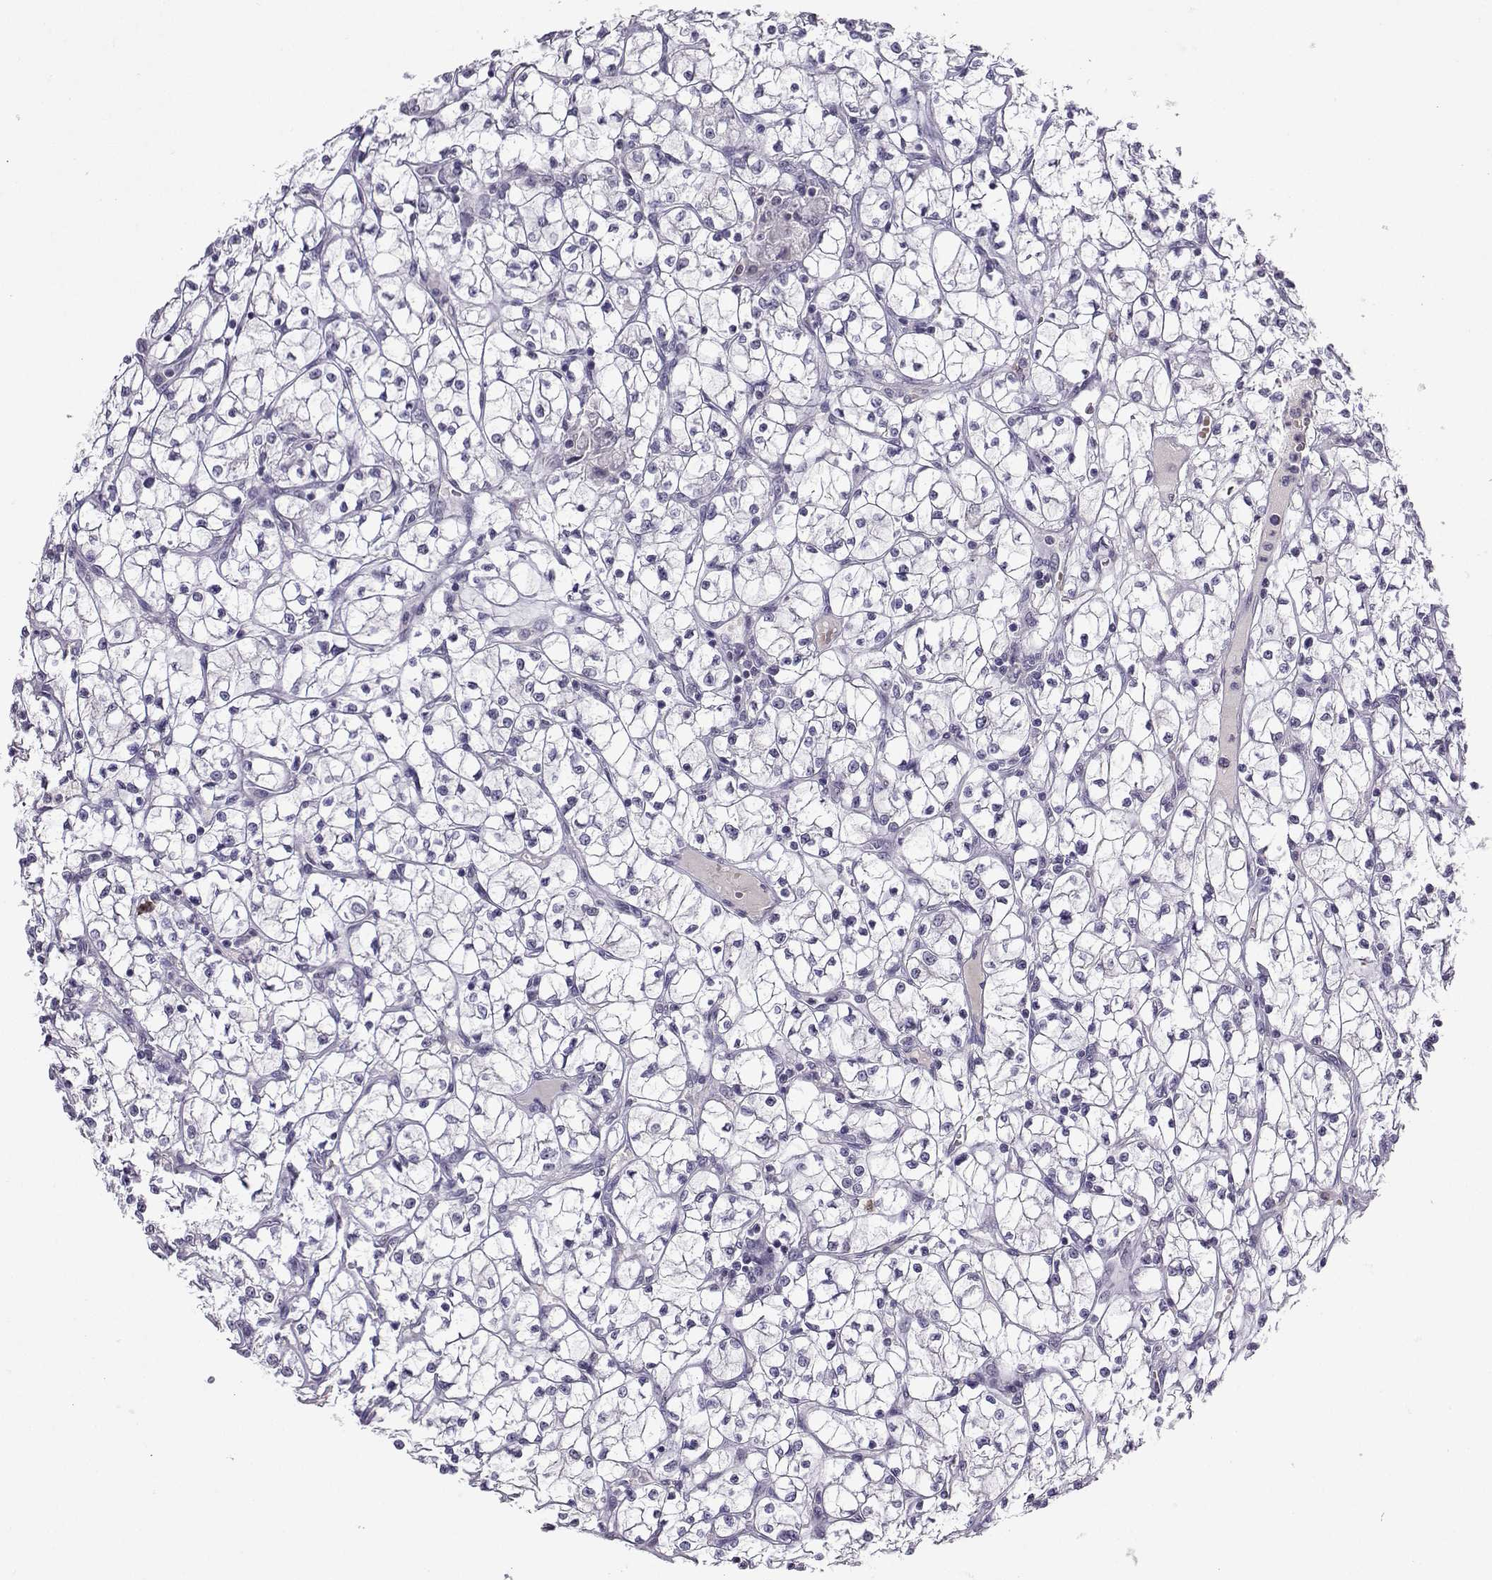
{"staining": {"intensity": "negative", "quantity": "none", "location": "none"}, "tissue": "renal cancer", "cell_type": "Tumor cells", "image_type": "cancer", "snomed": [{"axis": "morphology", "description": "Adenocarcinoma, NOS"}, {"axis": "topography", "description": "Kidney"}], "caption": "This is an IHC micrograph of renal cancer (adenocarcinoma). There is no positivity in tumor cells.", "gene": "LRFN2", "patient": {"sex": "female", "age": 64}}